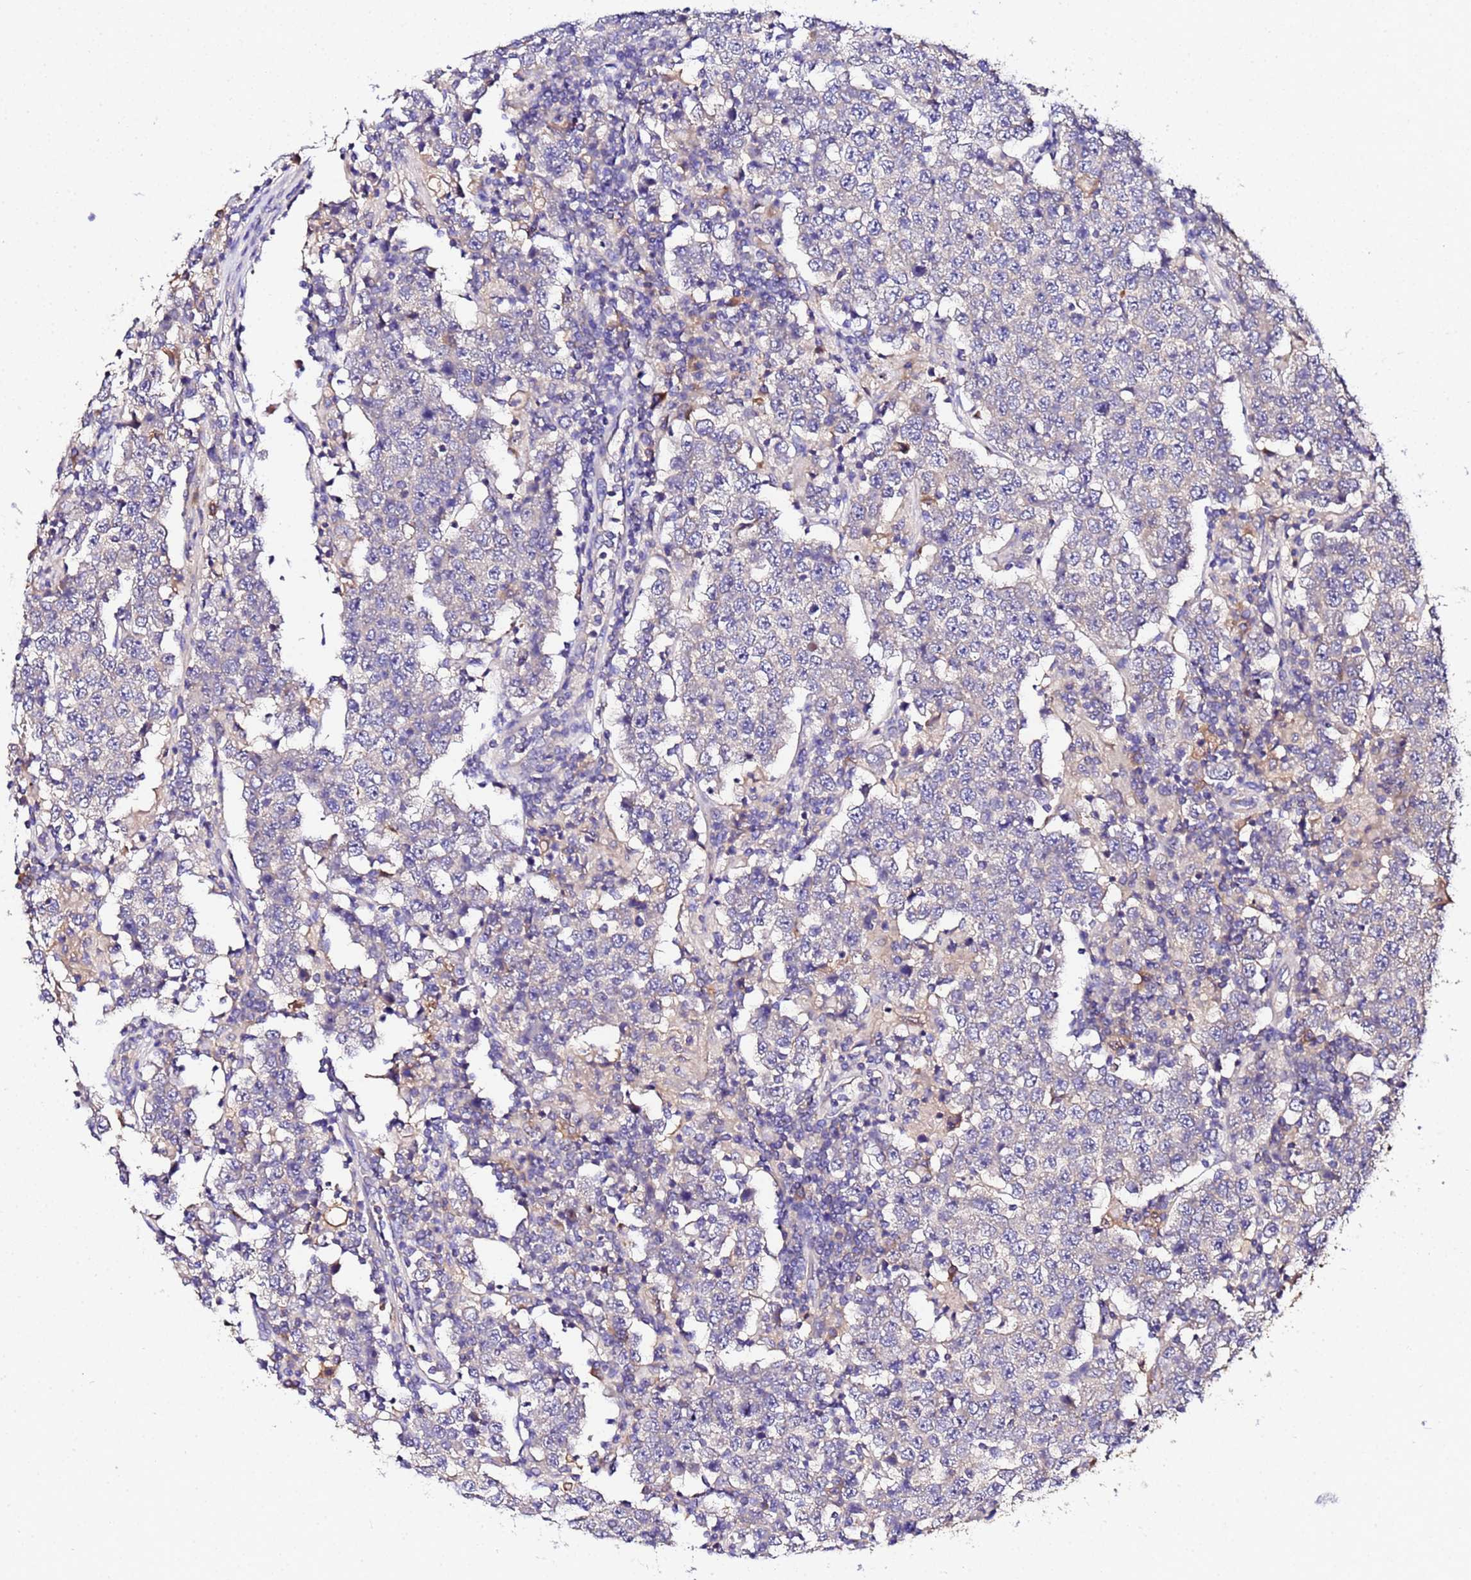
{"staining": {"intensity": "negative", "quantity": "none", "location": "none"}, "tissue": "testis cancer", "cell_type": "Tumor cells", "image_type": "cancer", "snomed": [{"axis": "morphology", "description": "Normal tissue, NOS"}, {"axis": "morphology", "description": "Urothelial carcinoma, High grade"}, {"axis": "morphology", "description": "Seminoma, NOS"}, {"axis": "morphology", "description": "Carcinoma, Embryonal, NOS"}, {"axis": "topography", "description": "Urinary bladder"}, {"axis": "topography", "description": "Testis"}], "caption": "This image is of testis embryonal carcinoma stained with immunohistochemistry to label a protein in brown with the nuclei are counter-stained blue. There is no staining in tumor cells. (Stains: DAB immunohistochemistry with hematoxylin counter stain, Microscopy: brightfield microscopy at high magnification).", "gene": "MTERF1", "patient": {"sex": "male", "age": 41}}